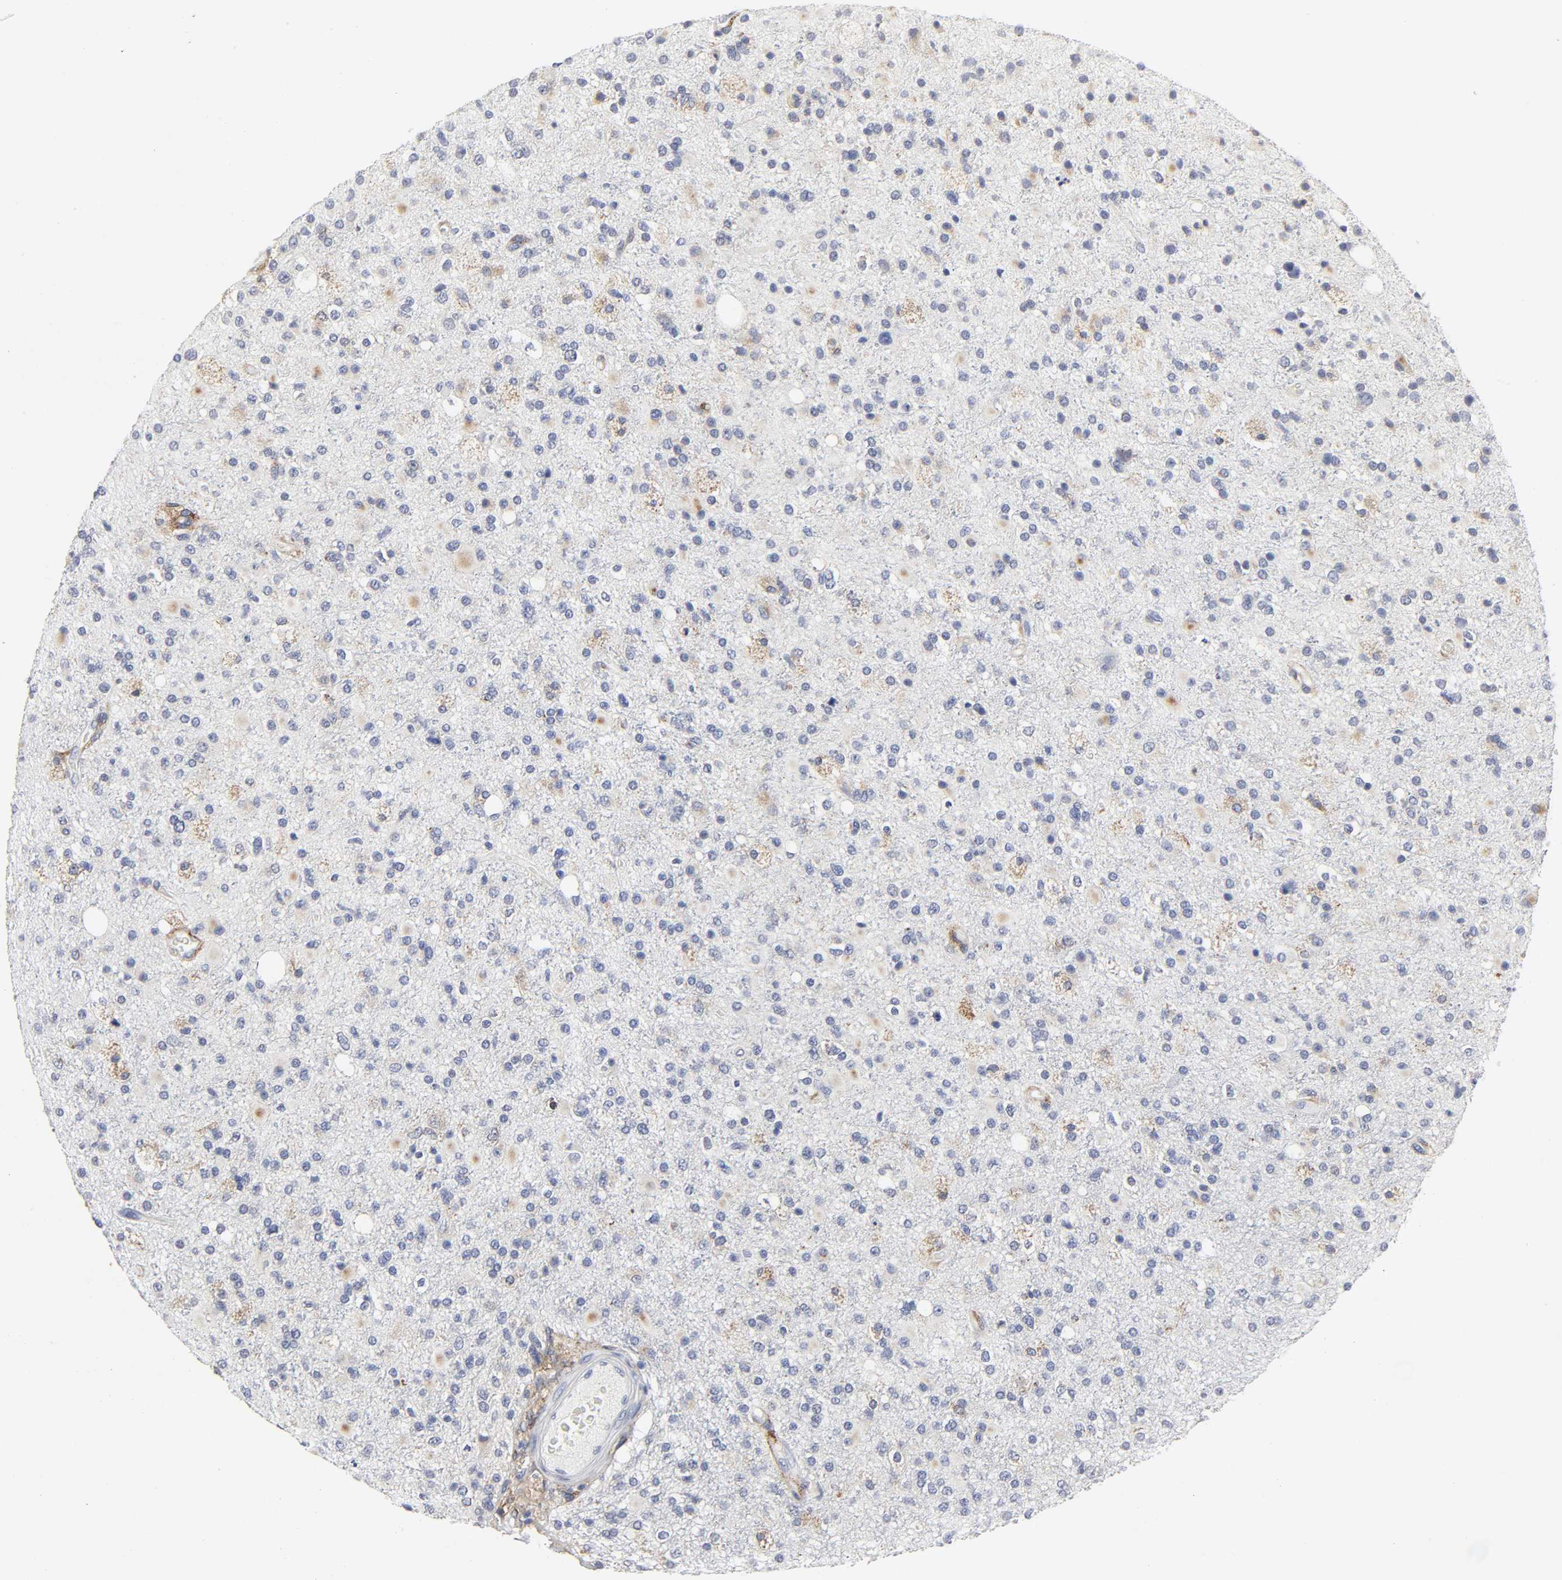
{"staining": {"intensity": "weak", "quantity": "<25%", "location": "cytoplasmic/membranous"}, "tissue": "glioma", "cell_type": "Tumor cells", "image_type": "cancer", "snomed": [{"axis": "morphology", "description": "Glioma, malignant, High grade"}, {"axis": "topography", "description": "Brain"}], "caption": "Glioma stained for a protein using immunohistochemistry reveals no expression tumor cells.", "gene": "LRP1", "patient": {"sex": "male", "age": 33}}